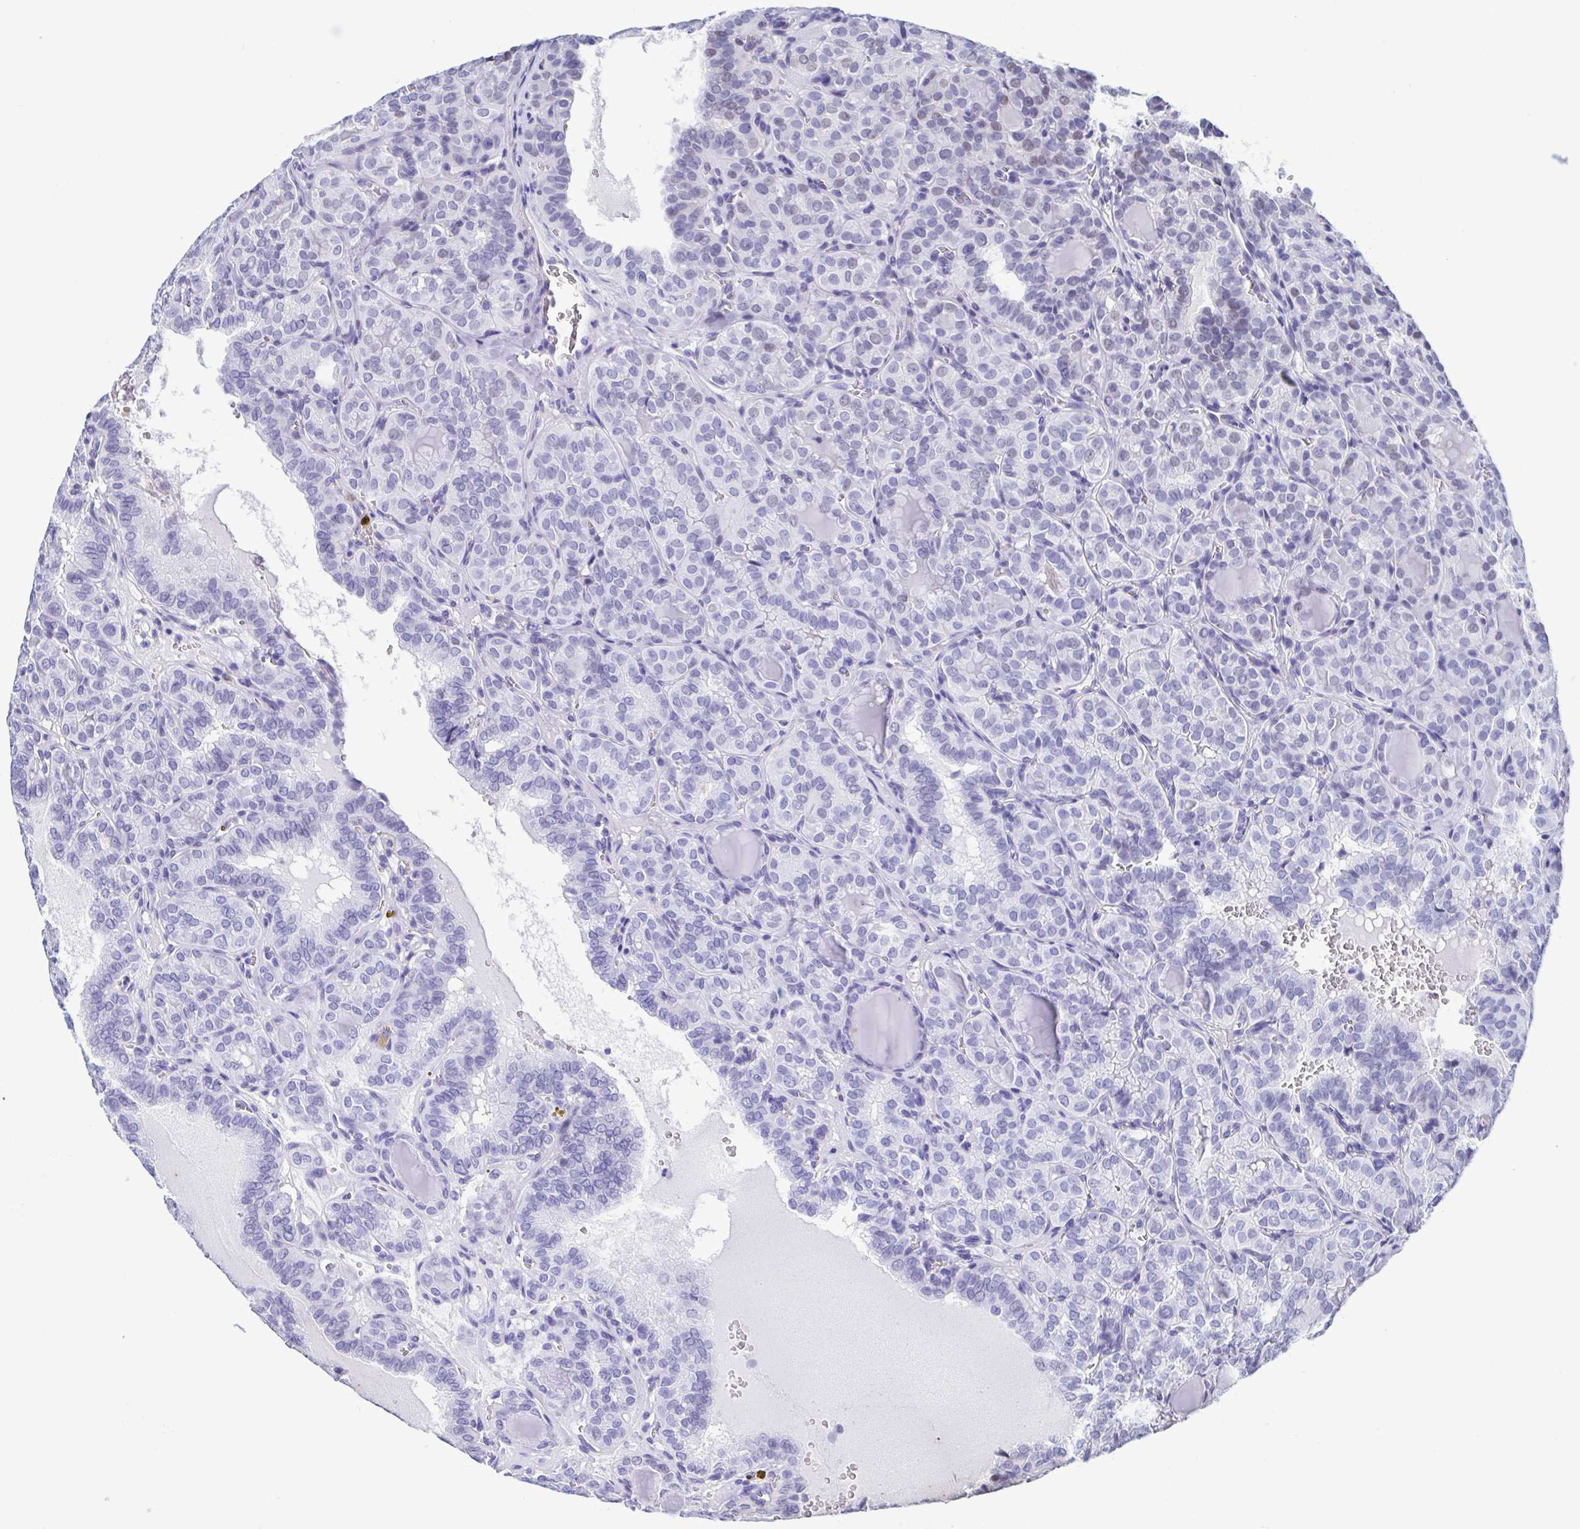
{"staining": {"intensity": "negative", "quantity": "none", "location": "none"}, "tissue": "thyroid cancer", "cell_type": "Tumor cells", "image_type": "cancer", "snomed": [{"axis": "morphology", "description": "Papillary adenocarcinoma, NOS"}, {"axis": "topography", "description": "Thyroid gland"}], "caption": "The immunohistochemistry histopathology image has no significant positivity in tumor cells of papillary adenocarcinoma (thyroid) tissue.", "gene": "PERM1", "patient": {"sex": "female", "age": 41}}